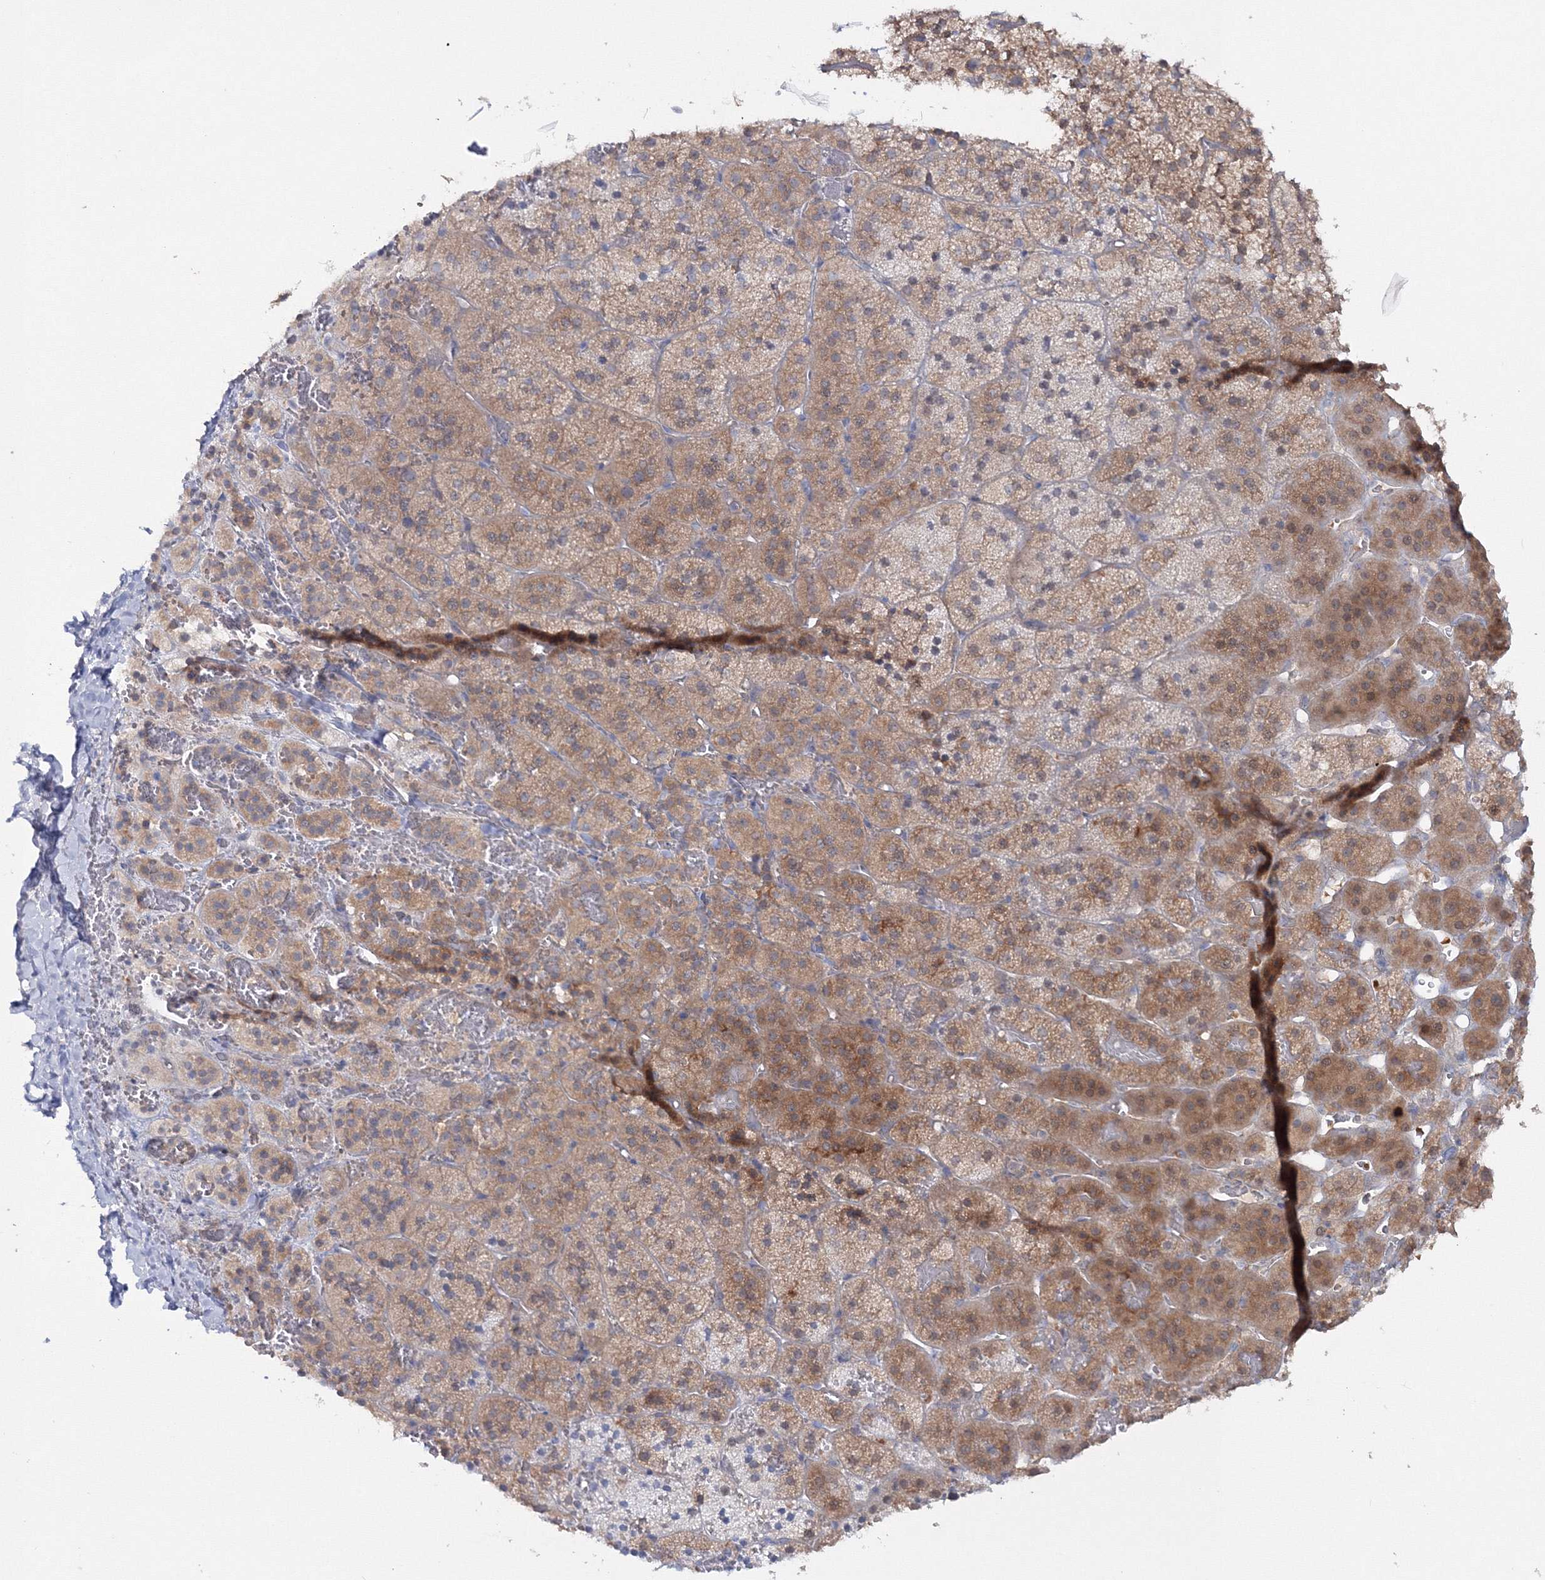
{"staining": {"intensity": "moderate", "quantity": "25%-75%", "location": "cytoplasmic/membranous"}, "tissue": "adrenal gland", "cell_type": "Glandular cells", "image_type": "normal", "snomed": [{"axis": "morphology", "description": "Normal tissue, NOS"}, {"axis": "topography", "description": "Adrenal gland"}], "caption": "IHC (DAB) staining of benign human adrenal gland displays moderate cytoplasmic/membranous protein staining in approximately 25%-75% of glandular cells. (DAB IHC, brown staining for protein, blue staining for nuclei).", "gene": "IPMK", "patient": {"sex": "female", "age": 44}}